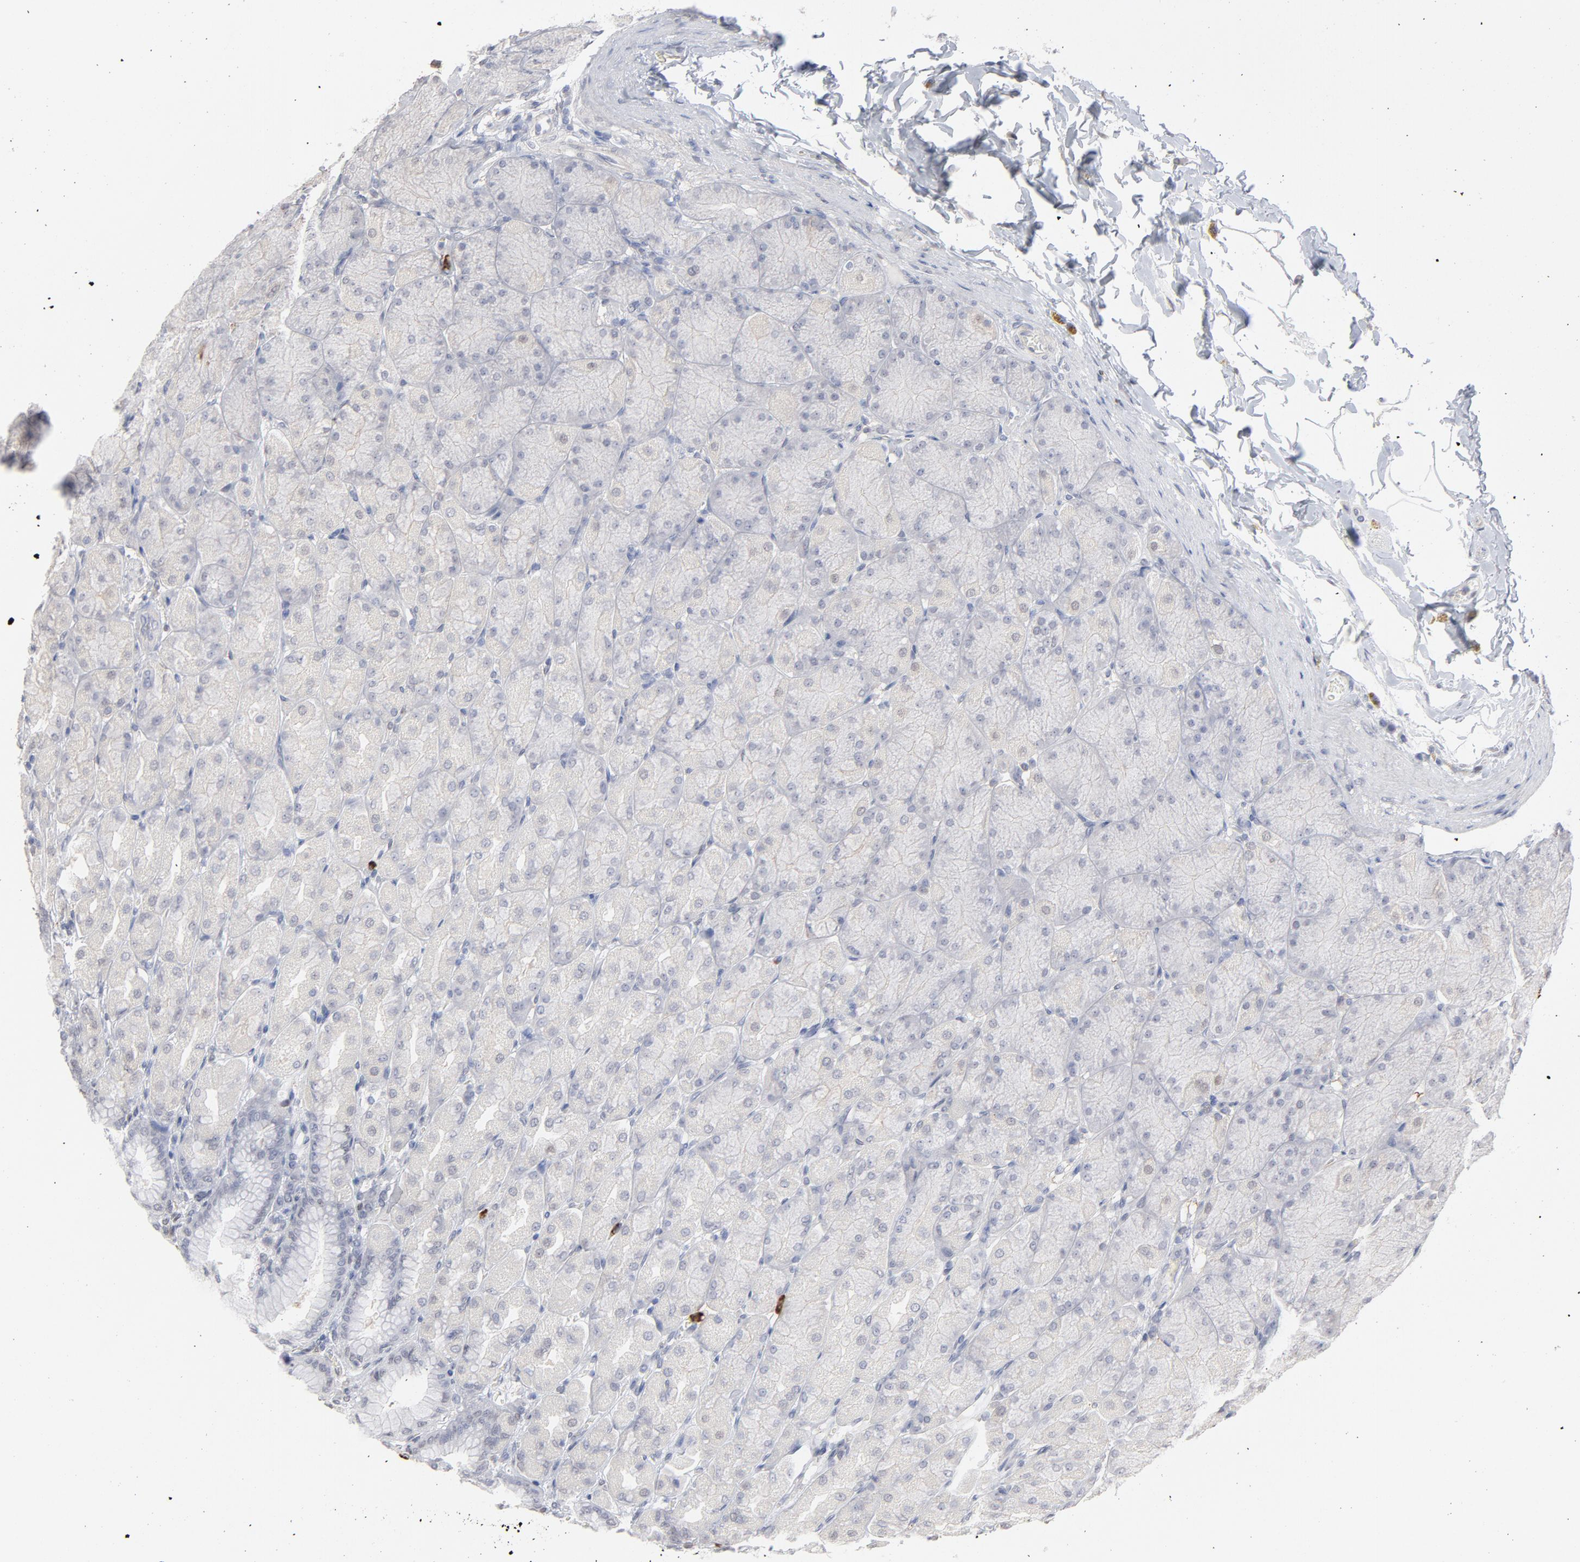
{"staining": {"intensity": "weak", "quantity": "<25%", "location": "nuclear"}, "tissue": "stomach", "cell_type": "Glandular cells", "image_type": "normal", "snomed": [{"axis": "morphology", "description": "Normal tissue, NOS"}, {"axis": "topography", "description": "Stomach, upper"}], "caption": "IHC photomicrograph of normal human stomach stained for a protein (brown), which exhibits no staining in glandular cells. (Stains: DAB (3,3'-diaminobenzidine) IHC with hematoxylin counter stain, Microscopy: brightfield microscopy at high magnification).", "gene": "PNMA1", "patient": {"sex": "female", "age": 56}}